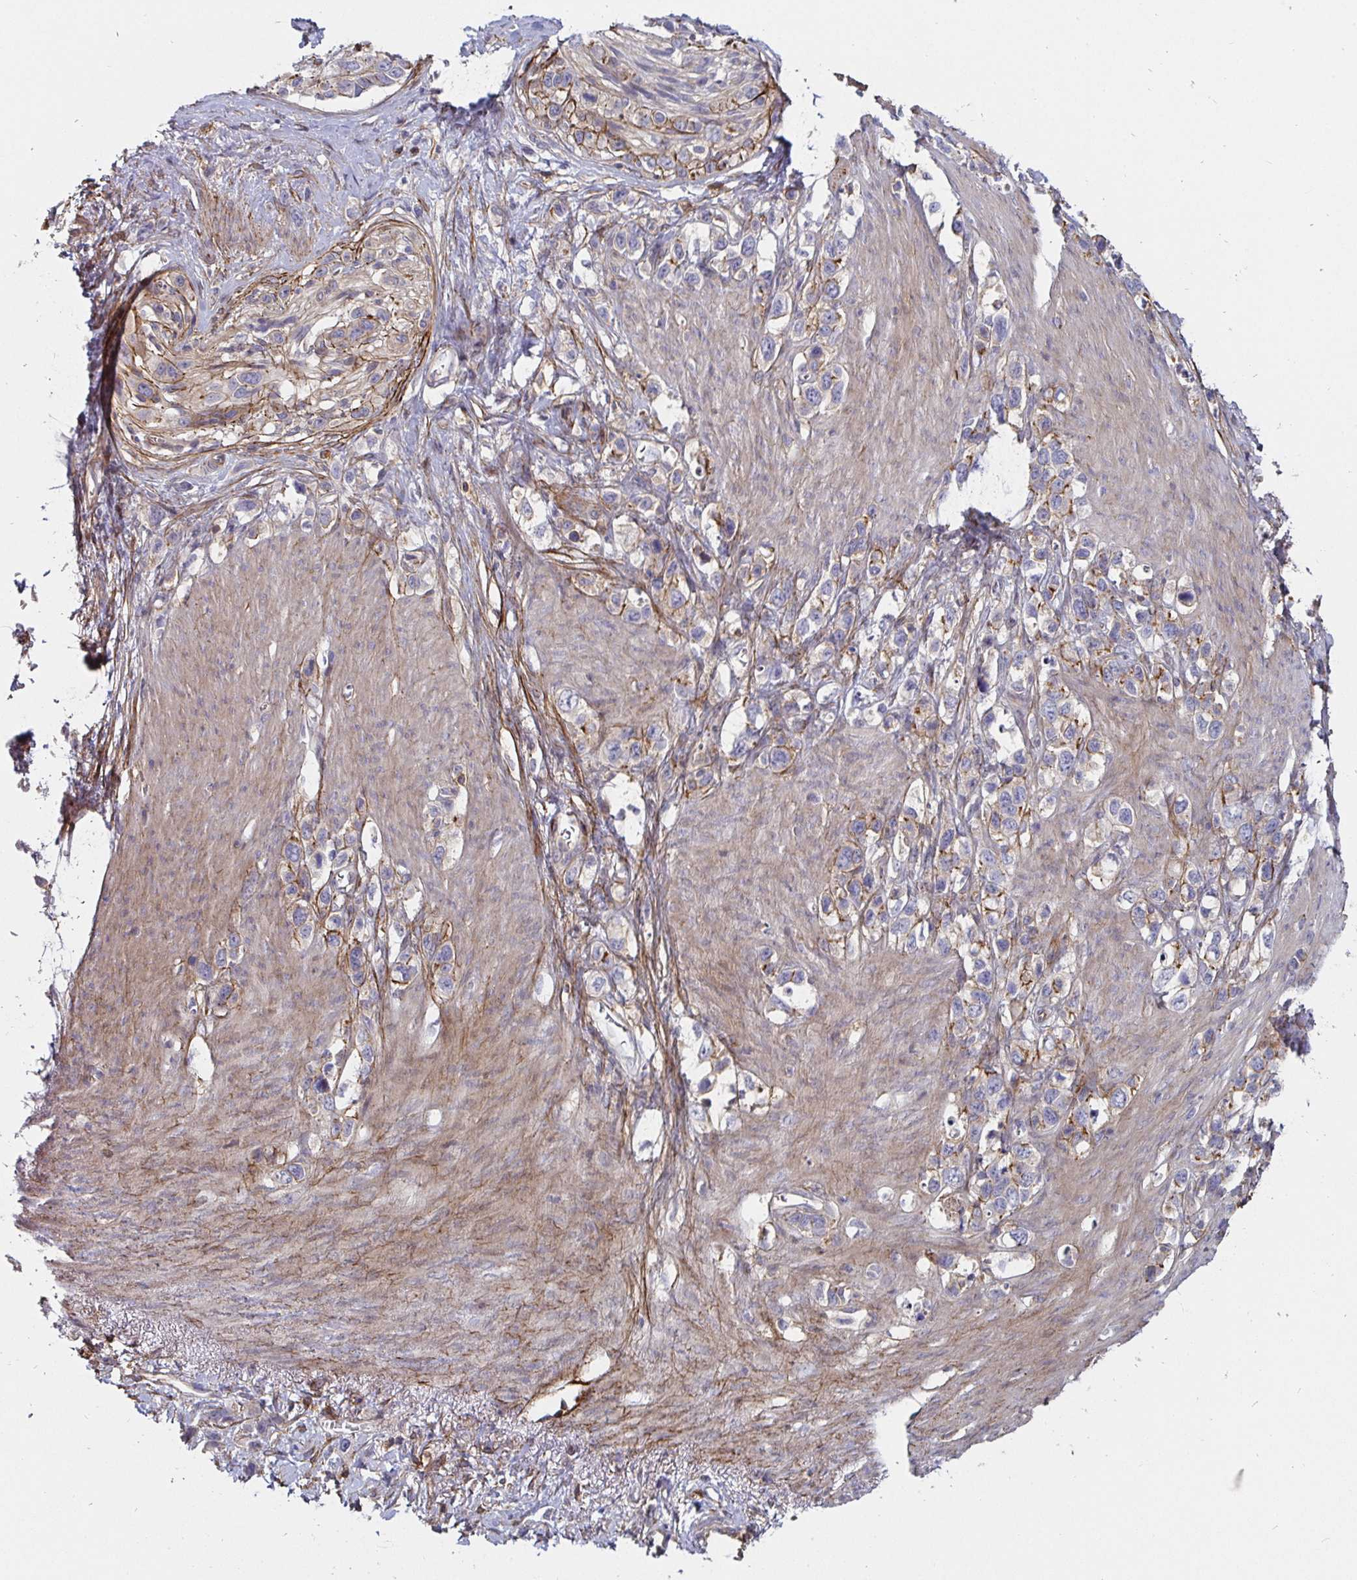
{"staining": {"intensity": "moderate", "quantity": "<25%", "location": "cytoplasmic/membranous"}, "tissue": "stomach cancer", "cell_type": "Tumor cells", "image_type": "cancer", "snomed": [{"axis": "morphology", "description": "Adenocarcinoma, NOS"}, {"axis": "topography", "description": "Stomach"}], "caption": "Immunohistochemical staining of human stomach adenocarcinoma shows low levels of moderate cytoplasmic/membranous staining in about <25% of tumor cells.", "gene": "GJA4", "patient": {"sex": "female", "age": 65}}